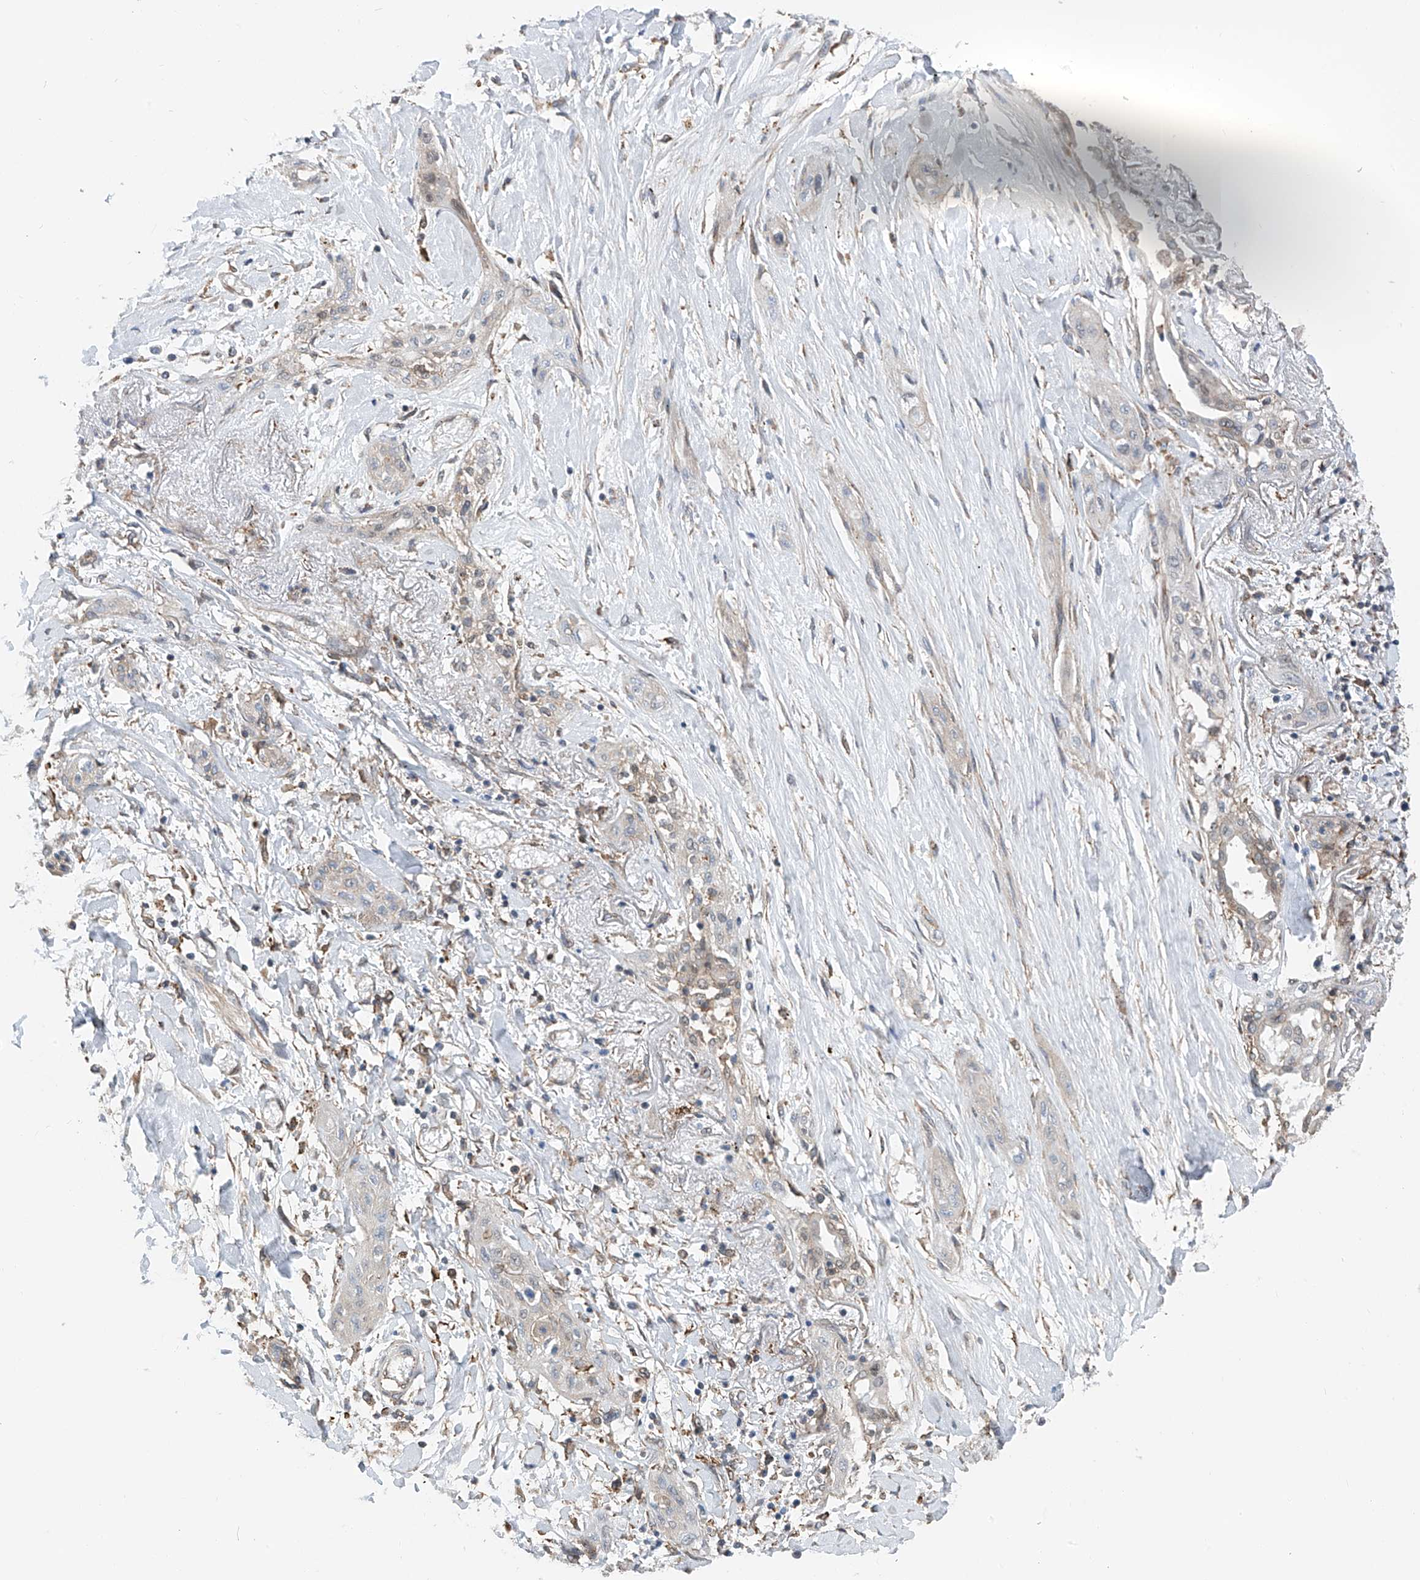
{"staining": {"intensity": "negative", "quantity": "none", "location": "none"}, "tissue": "lung cancer", "cell_type": "Tumor cells", "image_type": "cancer", "snomed": [{"axis": "morphology", "description": "Squamous cell carcinoma, NOS"}, {"axis": "topography", "description": "Lung"}], "caption": "Human lung squamous cell carcinoma stained for a protein using immunohistochemistry (IHC) shows no staining in tumor cells.", "gene": "ZNF189", "patient": {"sex": "female", "age": 47}}